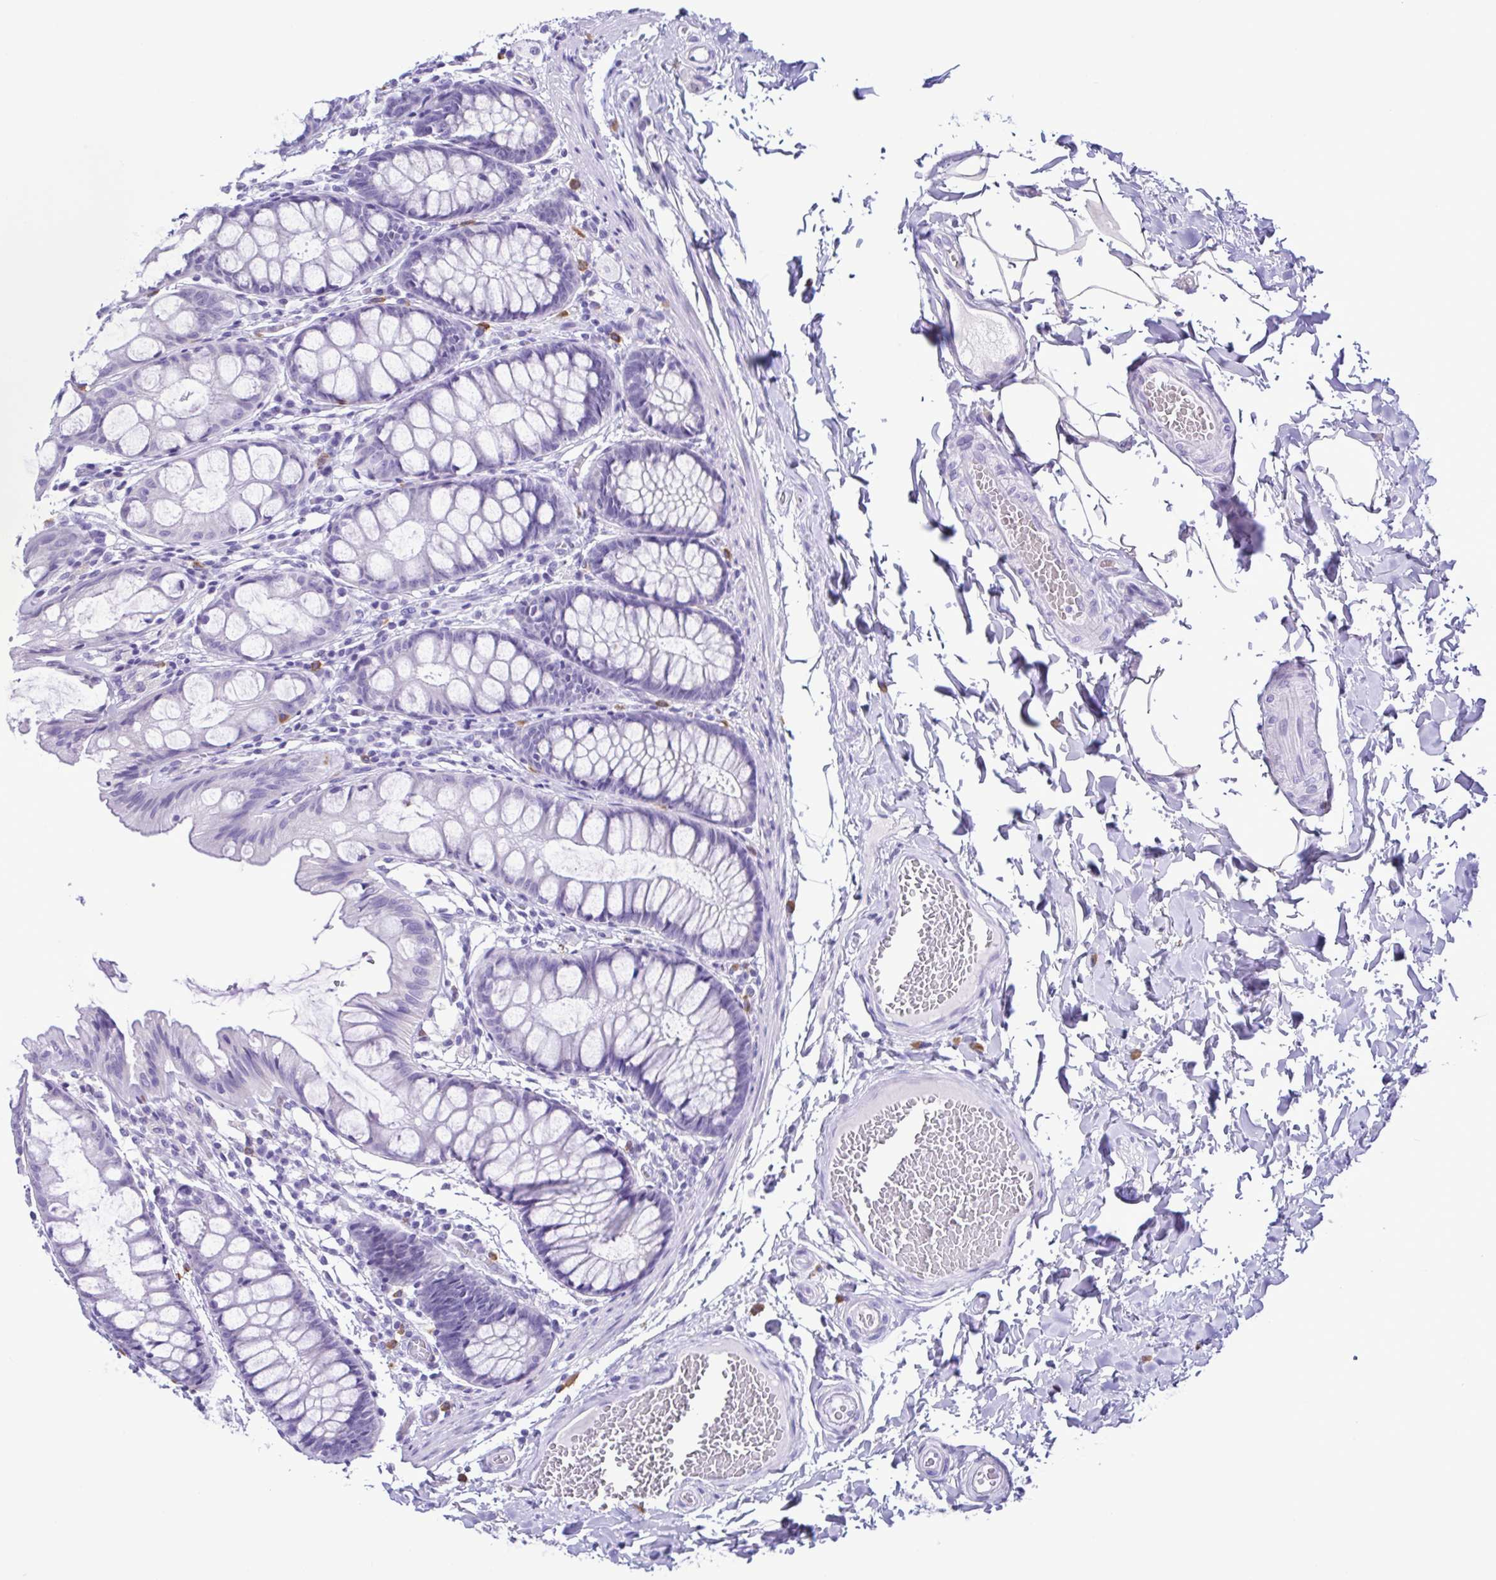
{"staining": {"intensity": "negative", "quantity": "none", "location": "none"}, "tissue": "colon", "cell_type": "Endothelial cells", "image_type": "normal", "snomed": [{"axis": "morphology", "description": "Normal tissue, NOS"}, {"axis": "topography", "description": "Colon"}], "caption": "IHC histopathology image of unremarkable colon: colon stained with DAB (3,3'-diaminobenzidine) shows no significant protein positivity in endothelial cells. (DAB immunohistochemistry visualized using brightfield microscopy, high magnification).", "gene": "SPATA16", "patient": {"sex": "male", "age": 47}}